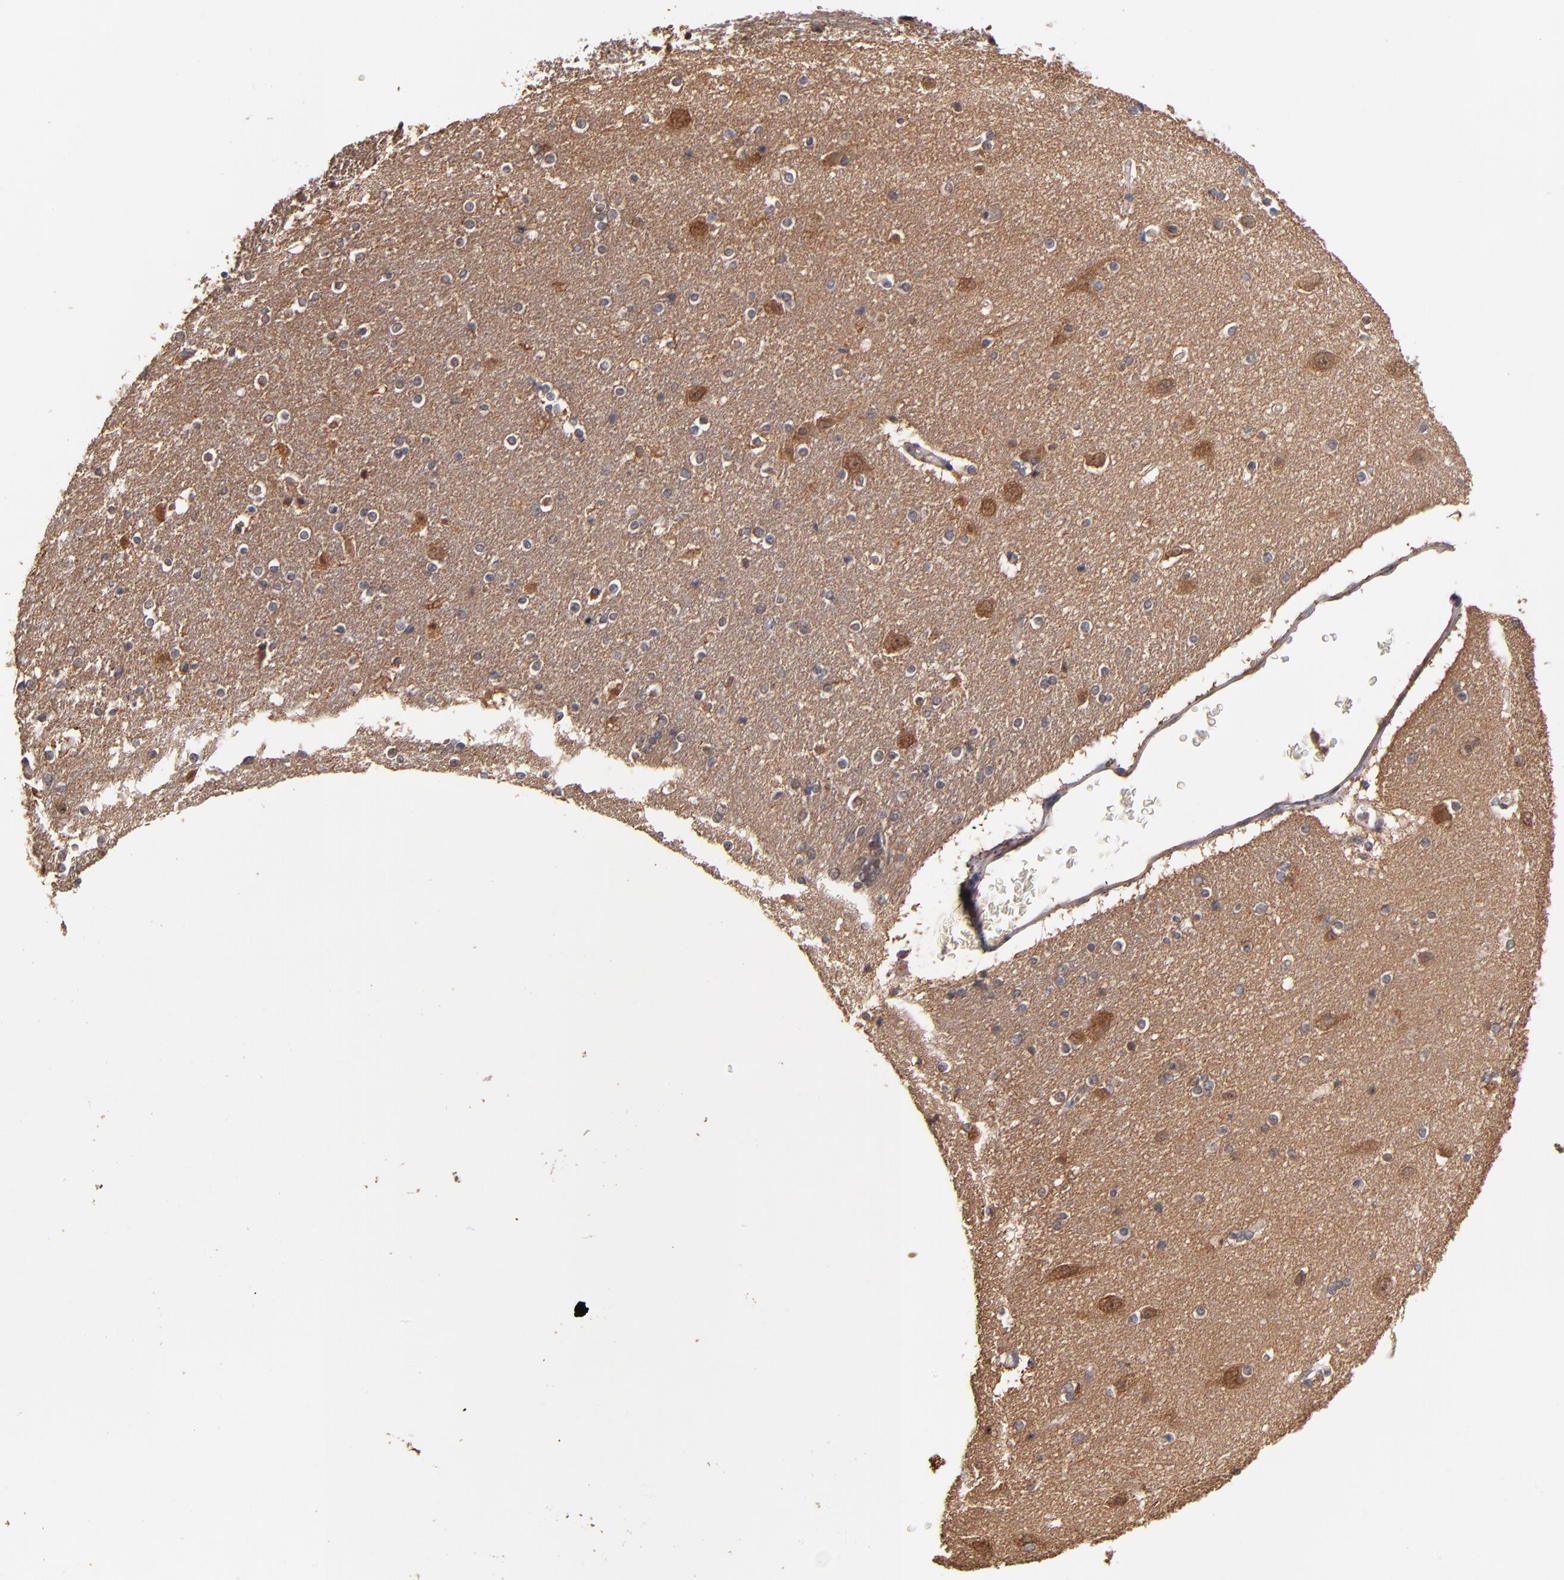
{"staining": {"intensity": "negative", "quantity": "none", "location": "none"}, "tissue": "caudate", "cell_type": "Glial cells", "image_type": "normal", "snomed": [{"axis": "morphology", "description": "Normal tissue, NOS"}, {"axis": "topography", "description": "Lateral ventricle wall"}], "caption": "DAB immunohistochemical staining of benign human caudate shows no significant staining in glial cells.", "gene": "GMFB", "patient": {"sex": "female", "age": 54}}